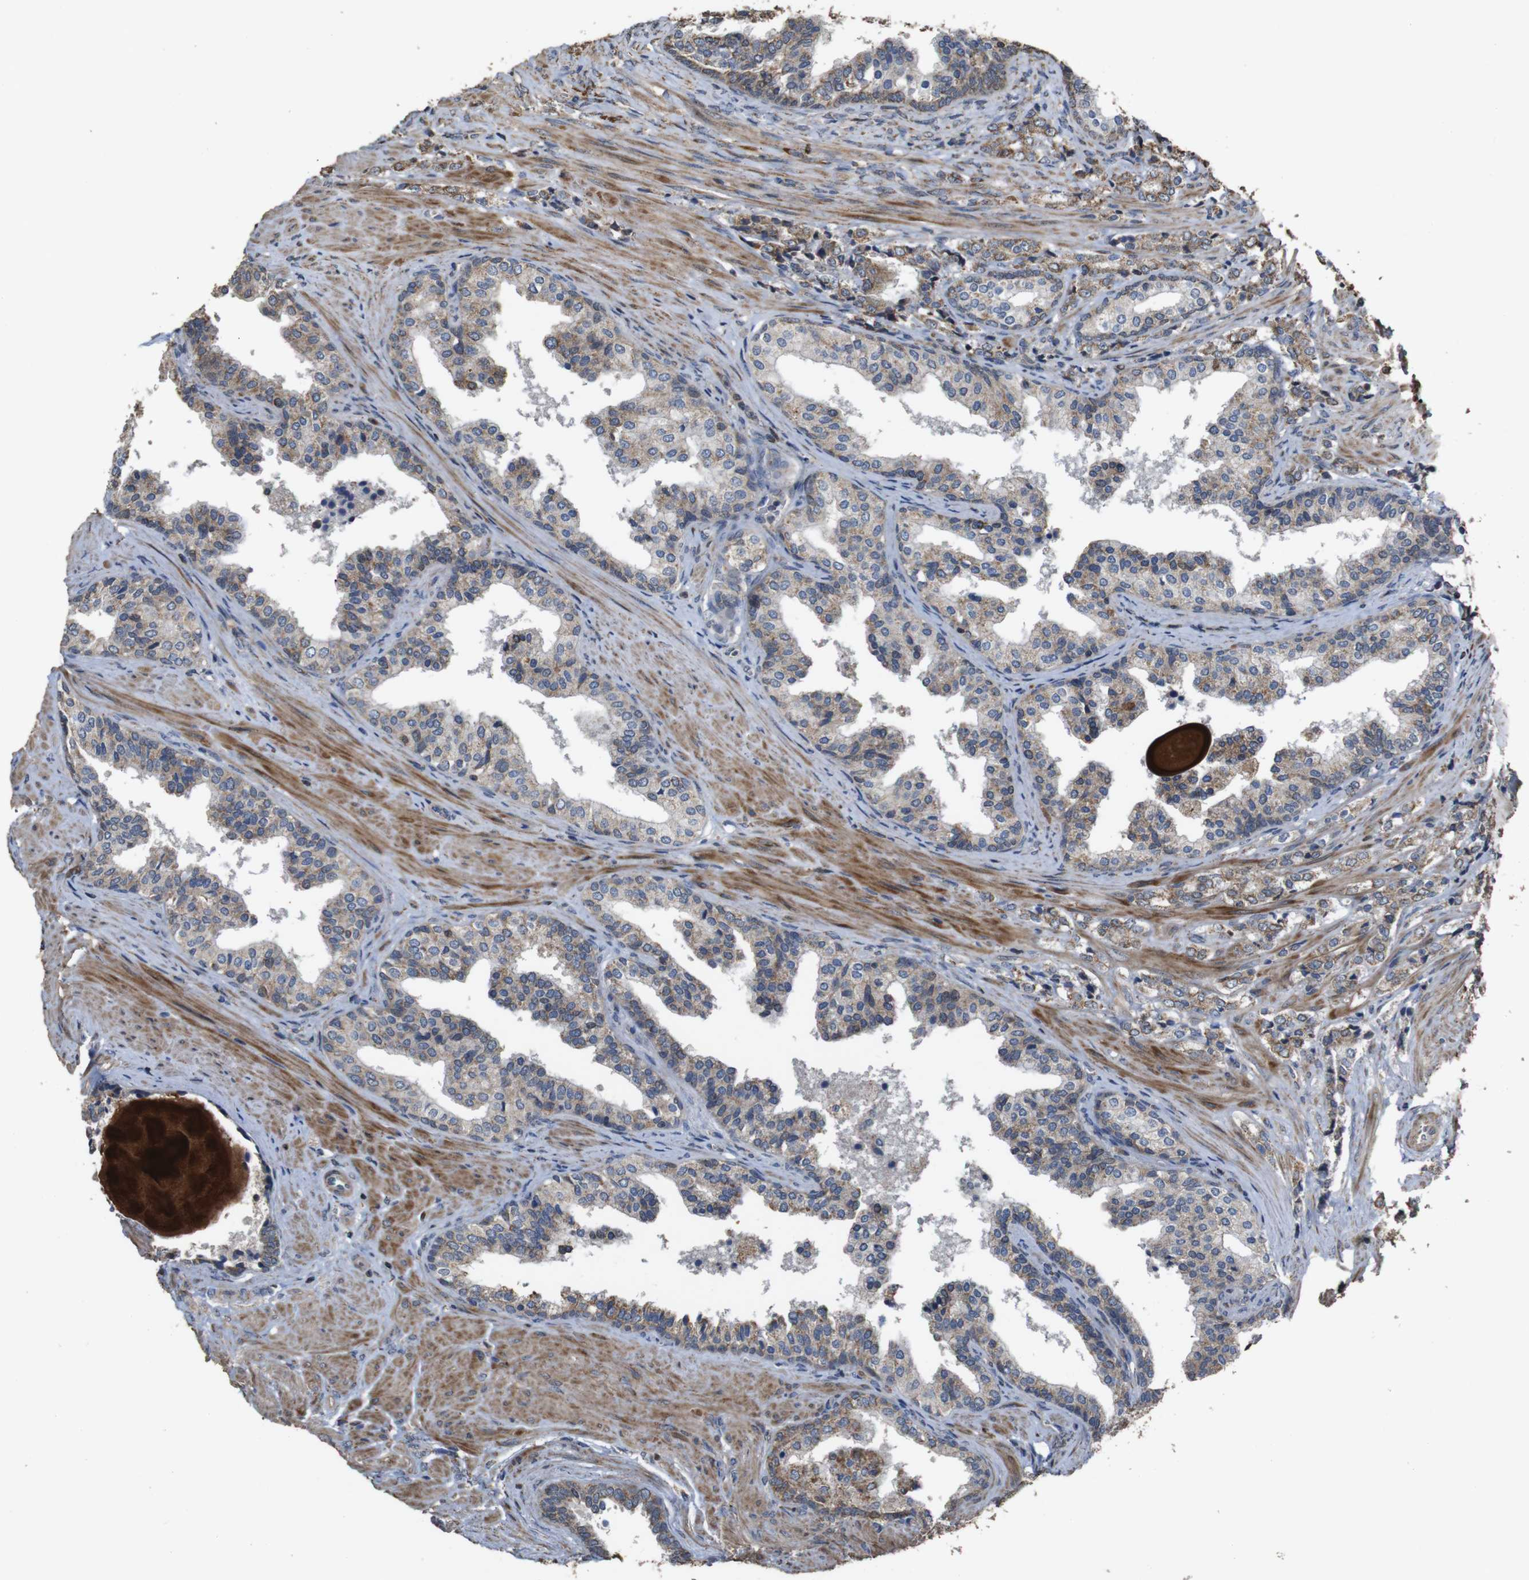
{"staining": {"intensity": "weak", "quantity": ">75%", "location": "cytoplasmic/membranous"}, "tissue": "prostate cancer", "cell_type": "Tumor cells", "image_type": "cancer", "snomed": [{"axis": "morphology", "description": "Adenocarcinoma, Low grade"}, {"axis": "topography", "description": "Prostate"}], "caption": "Low-grade adenocarcinoma (prostate) stained for a protein (brown) demonstrates weak cytoplasmic/membranous positive staining in about >75% of tumor cells.", "gene": "SNN", "patient": {"sex": "male", "age": 60}}